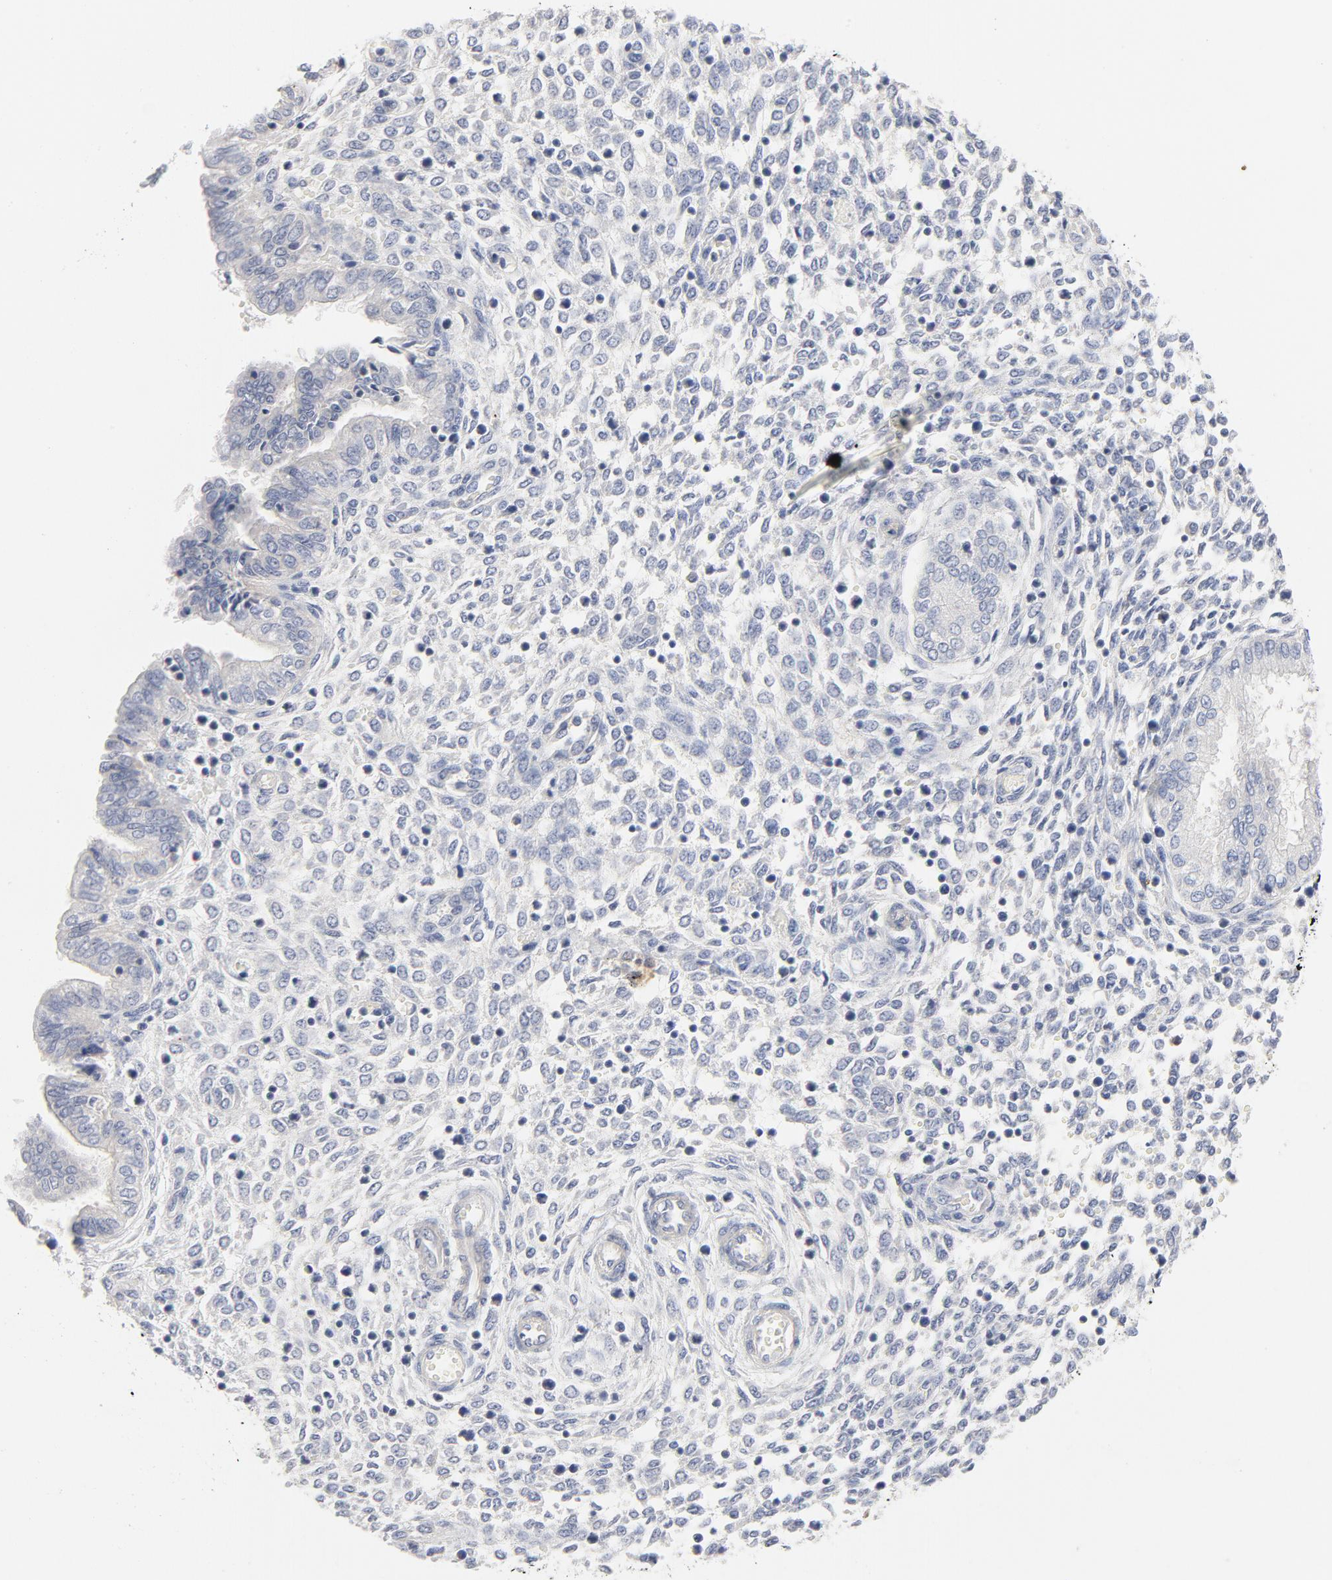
{"staining": {"intensity": "negative", "quantity": "none", "location": "none"}, "tissue": "endometrium", "cell_type": "Cells in endometrial stroma", "image_type": "normal", "snomed": [{"axis": "morphology", "description": "Normal tissue, NOS"}, {"axis": "topography", "description": "Endometrium"}], "caption": "Immunohistochemistry image of unremarkable endometrium: human endometrium stained with DAB shows no significant protein positivity in cells in endometrial stroma. (DAB IHC with hematoxylin counter stain).", "gene": "ROCK1", "patient": {"sex": "female", "age": 33}}